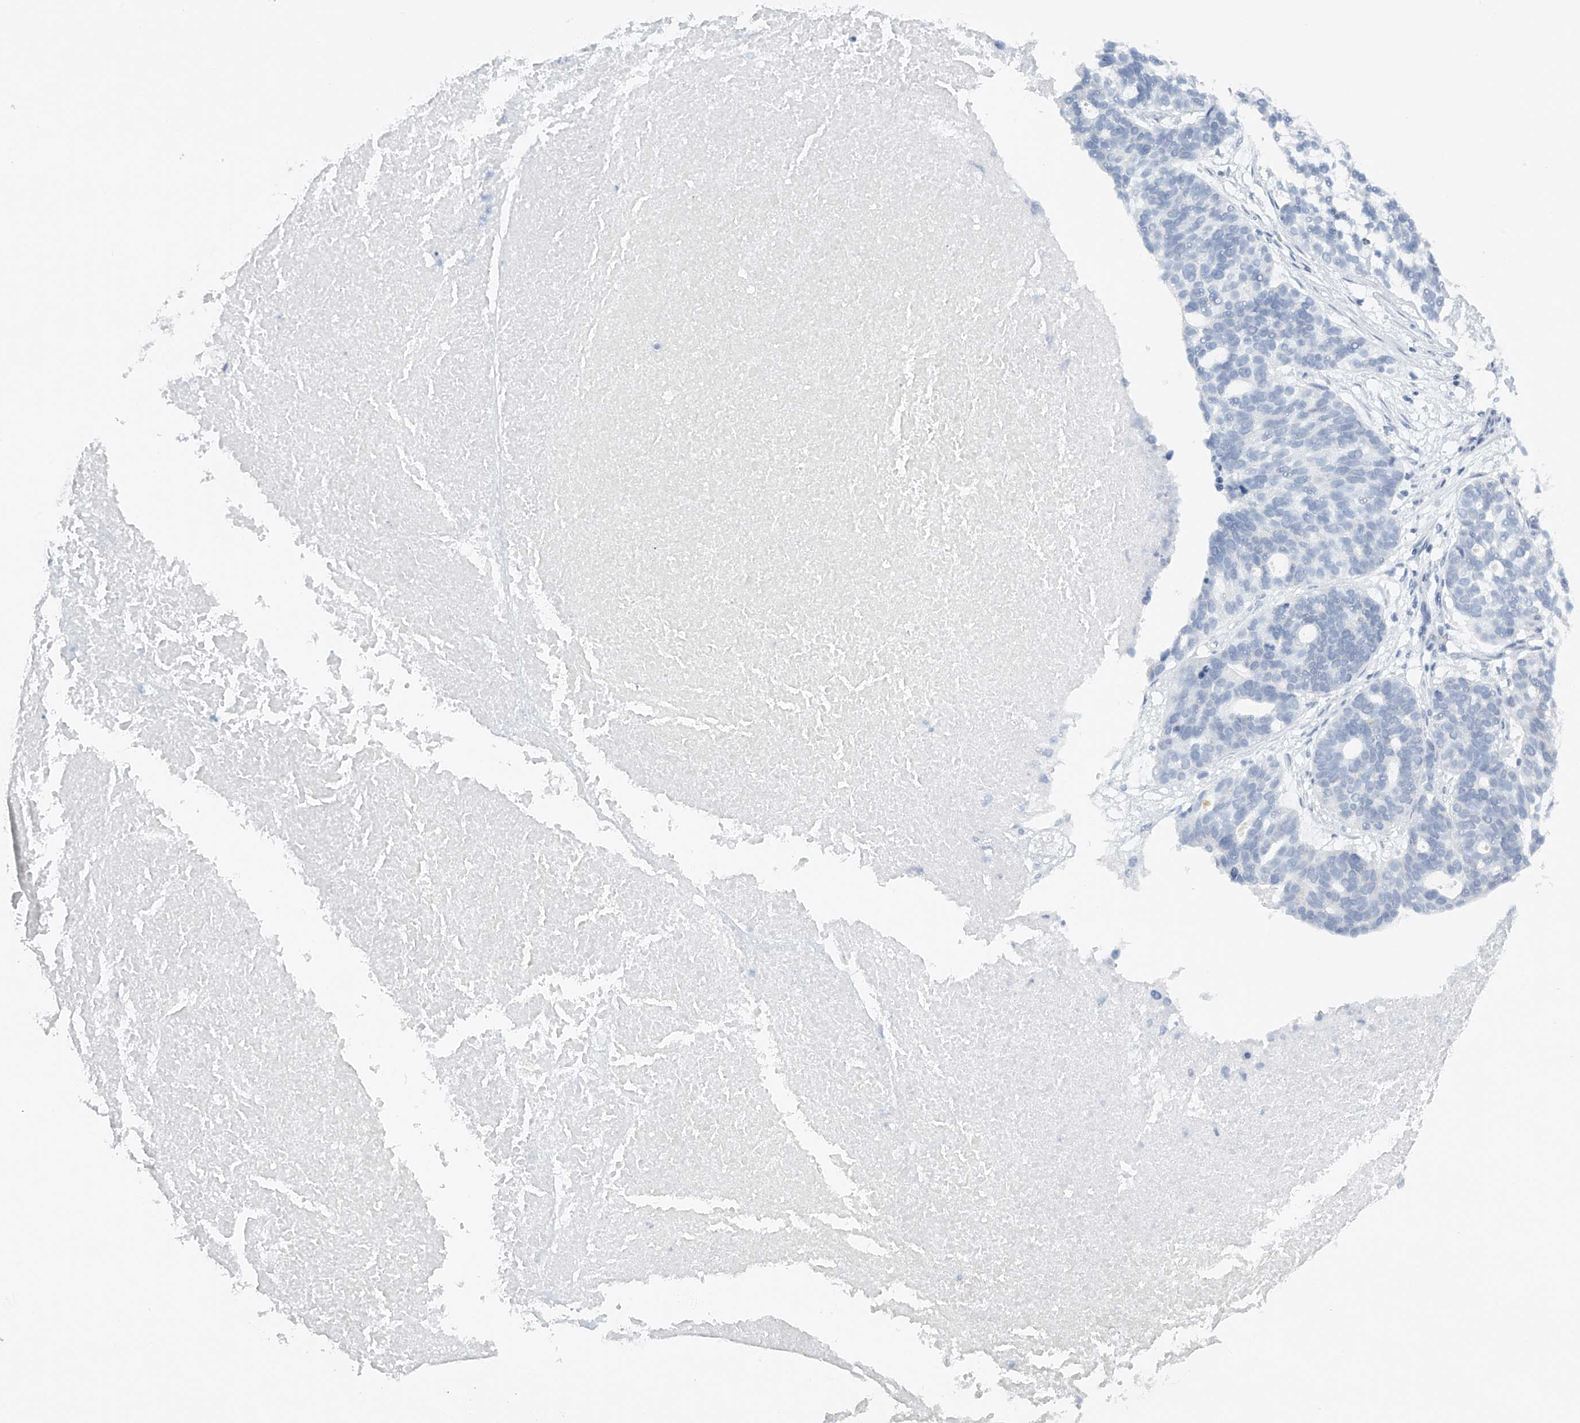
{"staining": {"intensity": "negative", "quantity": "none", "location": "none"}, "tissue": "ovarian cancer", "cell_type": "Tumor cells", "image_type": "cancer", "snomed": [{"axis": "morphology", "description": "Cystadenocarcinoma, serous, NOS"}, {"axis": "topography", "description": "Ovary"}], "caption": "Micrograph shows no protein staining in tumor cells of ovarian serous cystadenocarcinoma tissue.", "gene": "FAT2", "patient": {"sex": "female", "age": 59}}